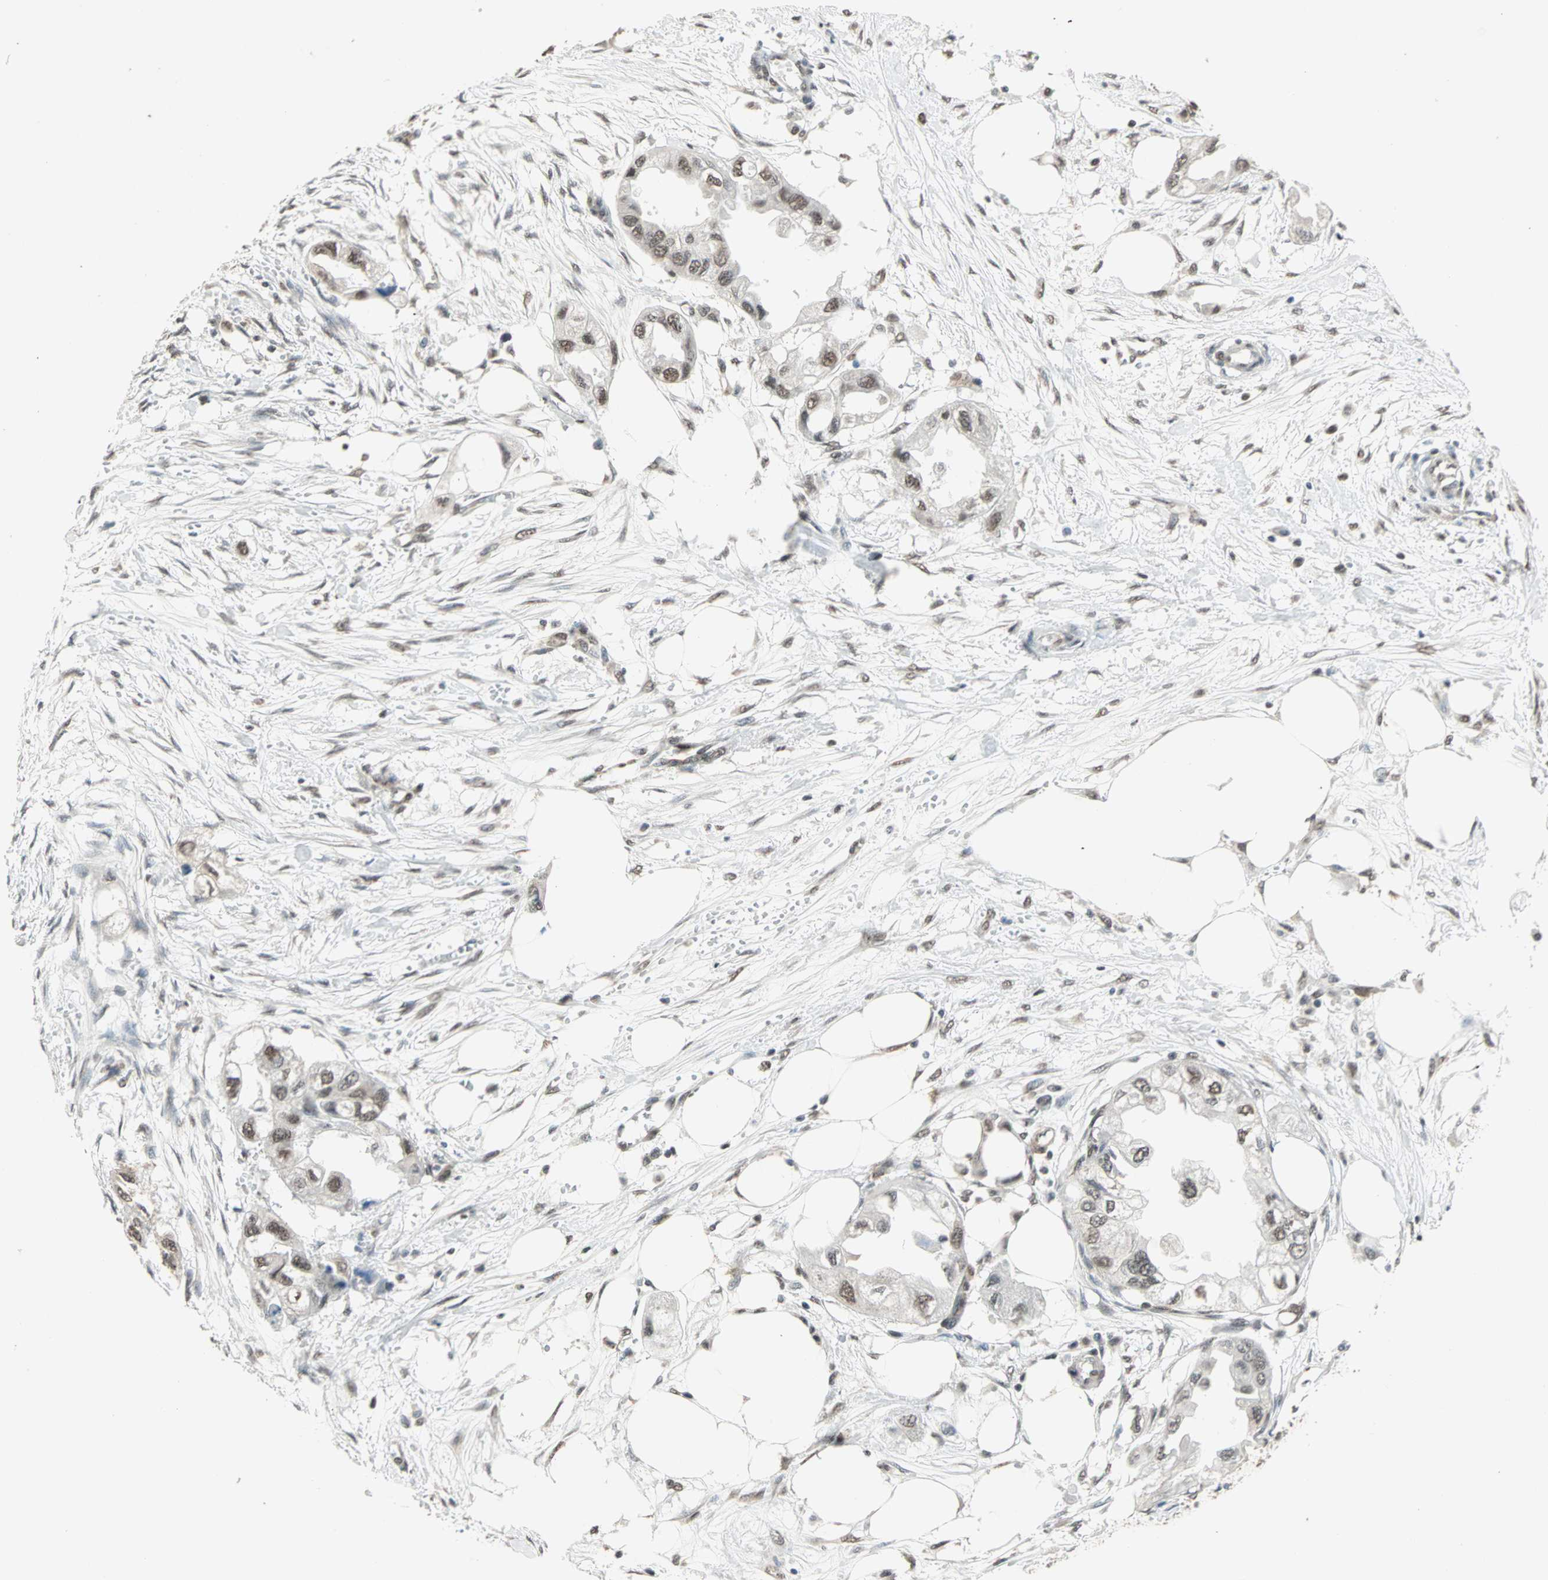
{"staining": {"intensity": "moderate", "quantity": ">75%", "location": "nuclear"}, "tissue": "endometrial cancer", "cell_type": "Tumor cells", "image_type": "cancer", "snomed": [{"axis": "morphology", "description": "Adenocarcinoma, NOS"}, {"axis": "topography", "description": "Endometrium"}], "caption": "Immunohistochemical staining of adenocarcinoma (endometrial) displays moderate nuclear protein staining in about >75% of tumor cells.", "gene": "DAZAP1", "patient": {"sex": "female", "age": 67}}